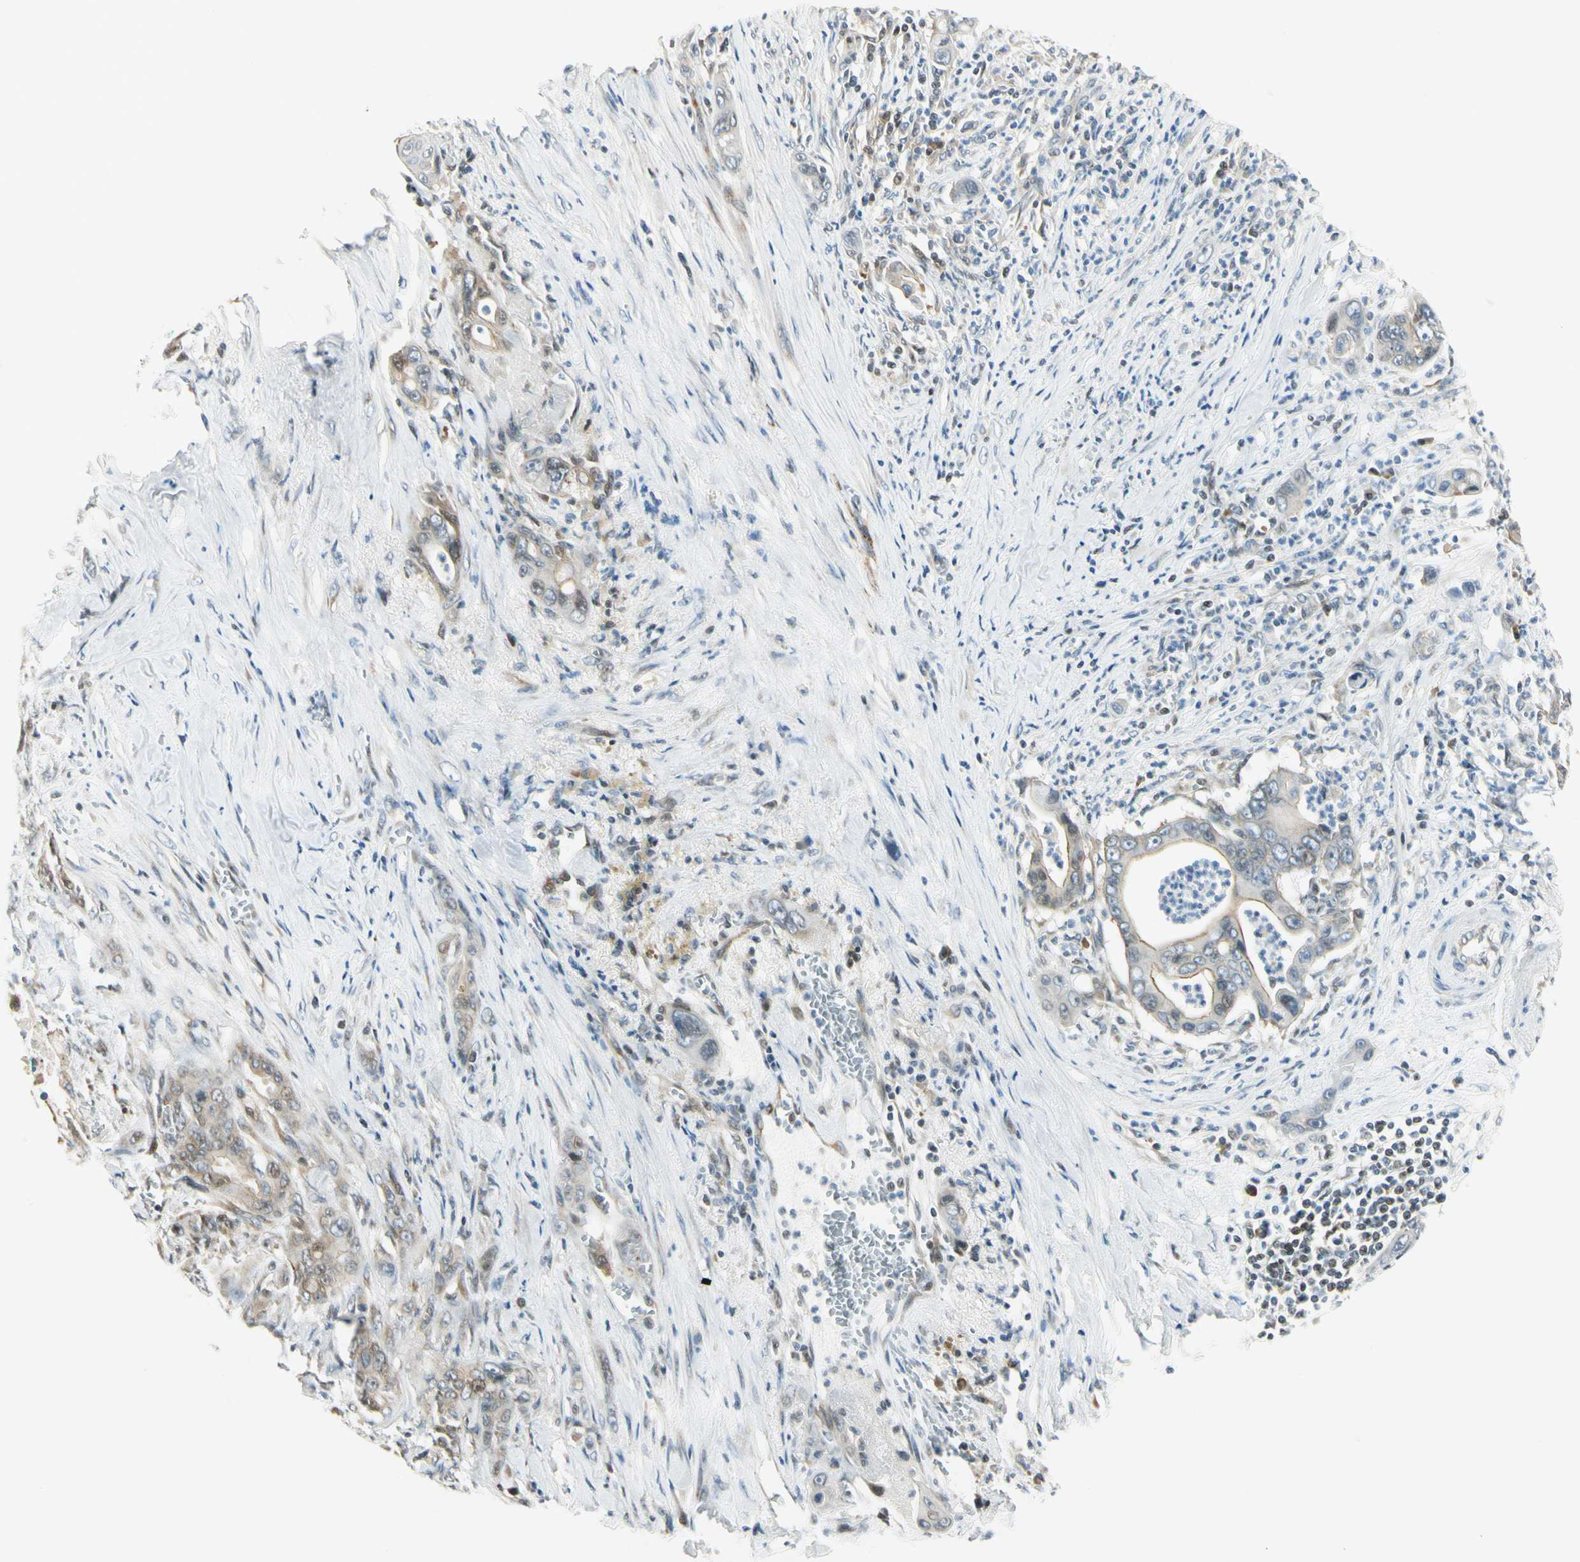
{"staining": {"intensity": "strong", "quantity": "<25%", "location": "cytoplasmic/membranous,nuclear"}, "tissue": "pancreatic cancer", "cell_type": "Tumor cells", "image_type": "cancer", "snomed": [{"axis": "morphology", "description": "Adenocarcinoma, NOS"}, {"axis": "topography", "description": "Pancreas"}], "caption": "A histopathology image of human pancreatic cancer stained for a protein exhibits strong cytoplasmic/membranous and nuclear brown staining in tumor cells. Using DAB (3,3'-diaminobenzidine) (brown) and hematoxylin (blue) stains, captured at high magnification using brightfield microscopy.", "gene": "NPDC1", "patient": {"sex": "male", "age": 59}}